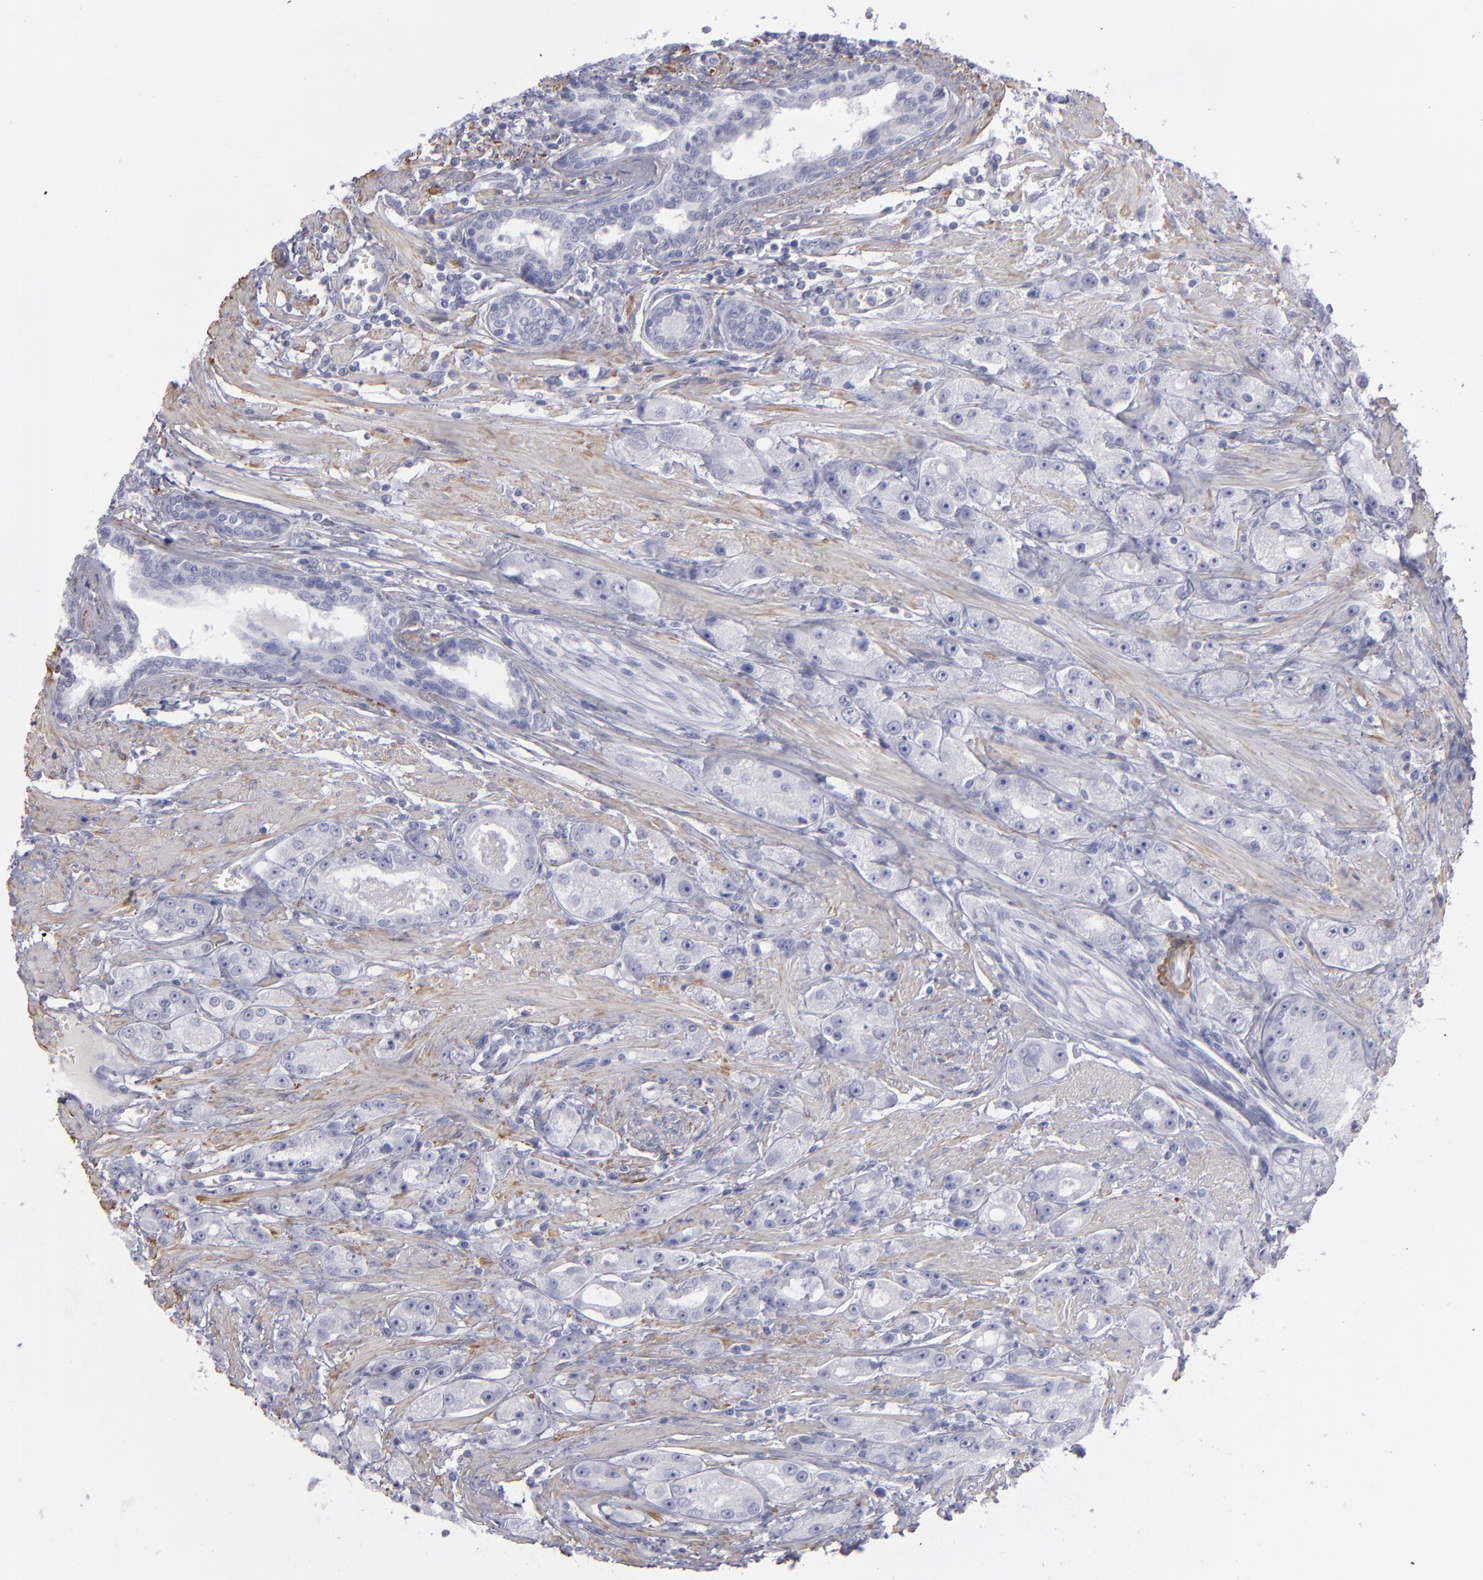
{"staining": {"intensity": "negative", "quantity": "none", "location": "none"}, "tissue": "prostate cancer", "cell_type": "Tumor cells", "image_type": "cancer", "snomed": [{"axis": "morphology", "description": "Adenocarcinoma, Medium grade"}, {"axis": "topography", "description": "Prostate"}], "caption": "Immunohistochemistry (IHC) of human prostate cancer reveals no expression in tumor cells.", "gene": "MYH11", "patient": {"sex": "male", "age": 72}}